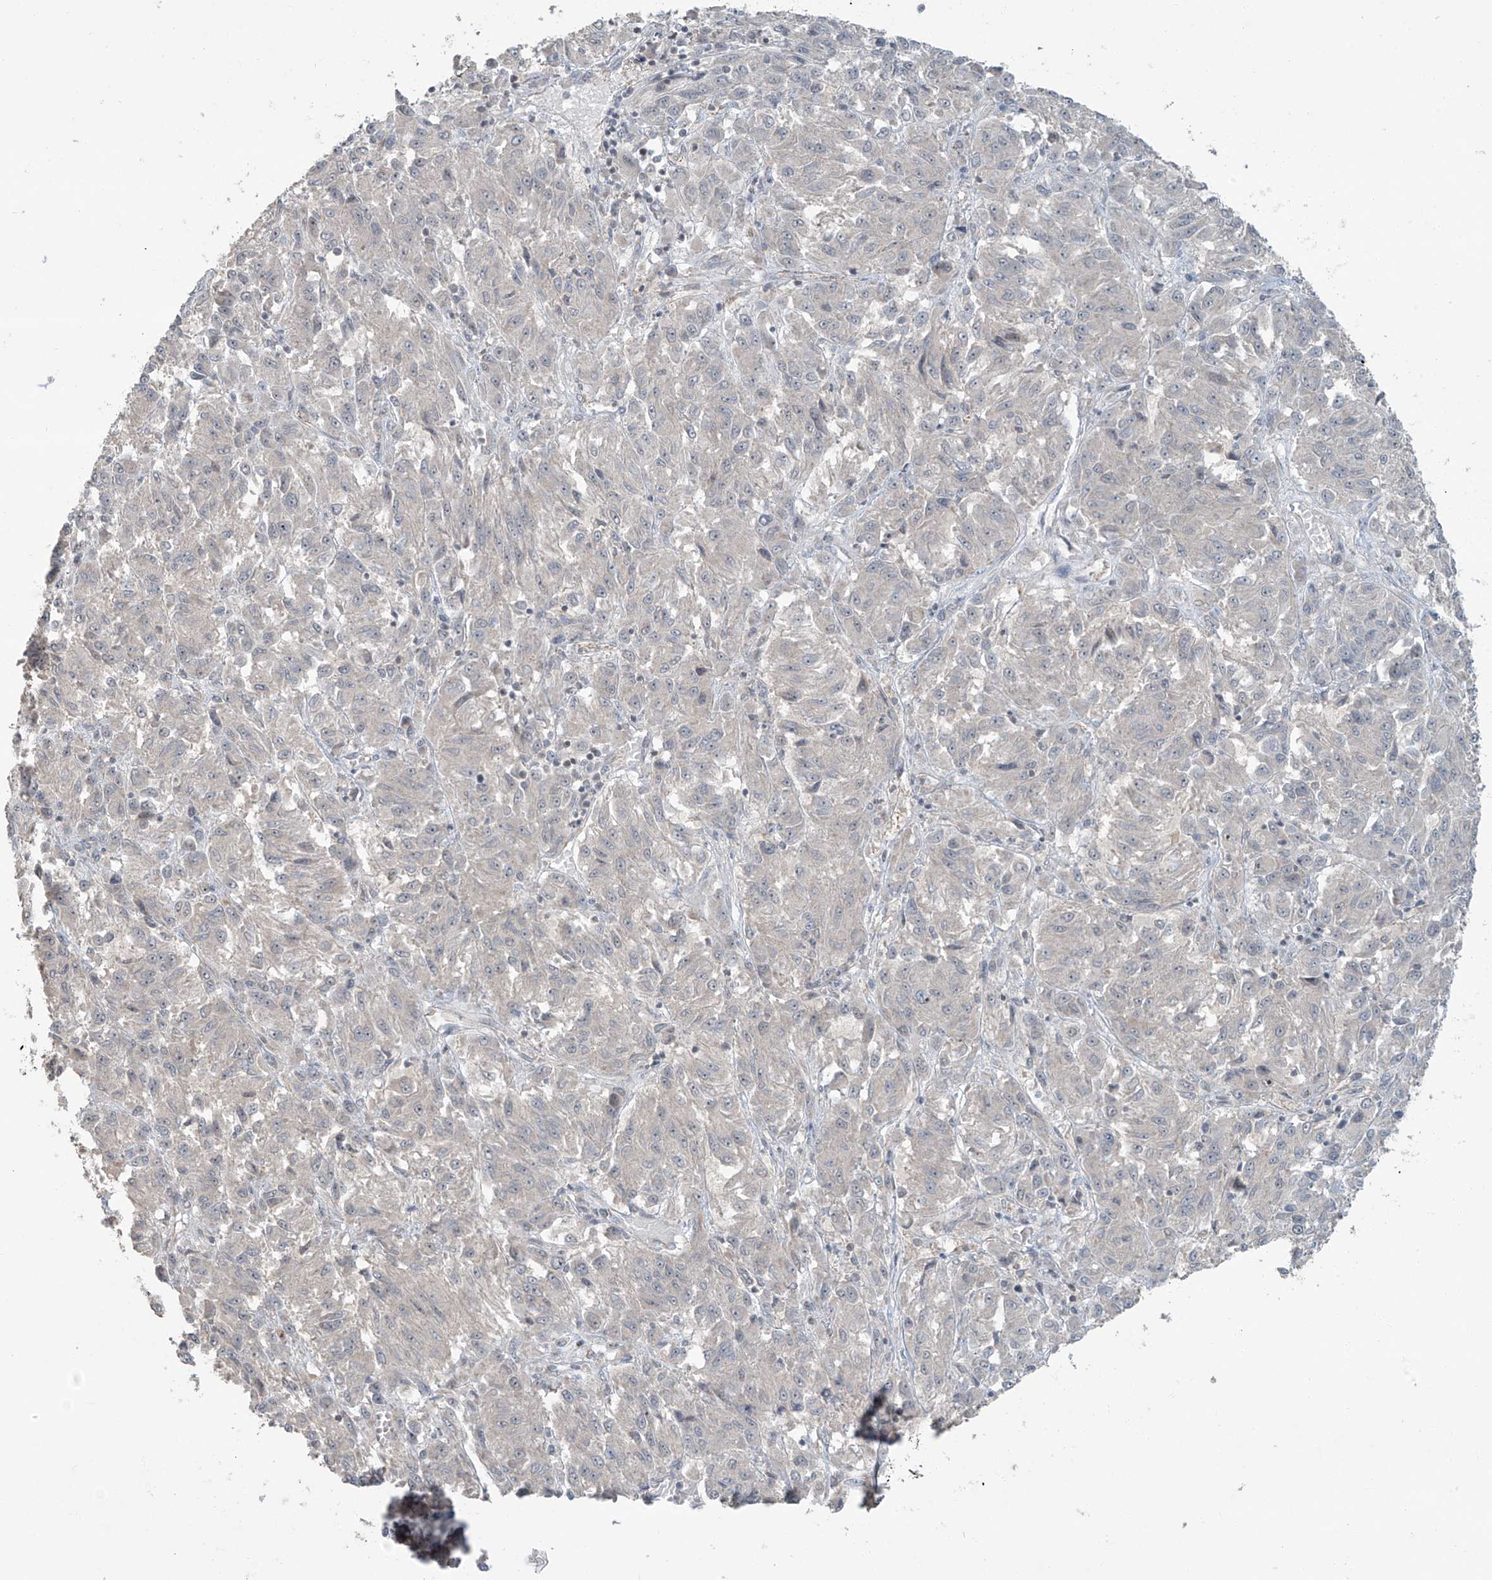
{"staining": {"intensity": "negative", "quantity": "none", "location": "none"}, "tissue": "melanoma", "cell_type": "Tumor cells", "image_type": "cancer", "snomed": [{"axis": "morphology", "description": "Malignant melanoma, Metastatic site"}, {"axis": "topography", "description": "Lung"}], "caption": "Immunohistochemistry of melanoma reveals no expression in tumor cells.", "gene": "ZNF16", "patient": {"sex": "male", "age": 64}}